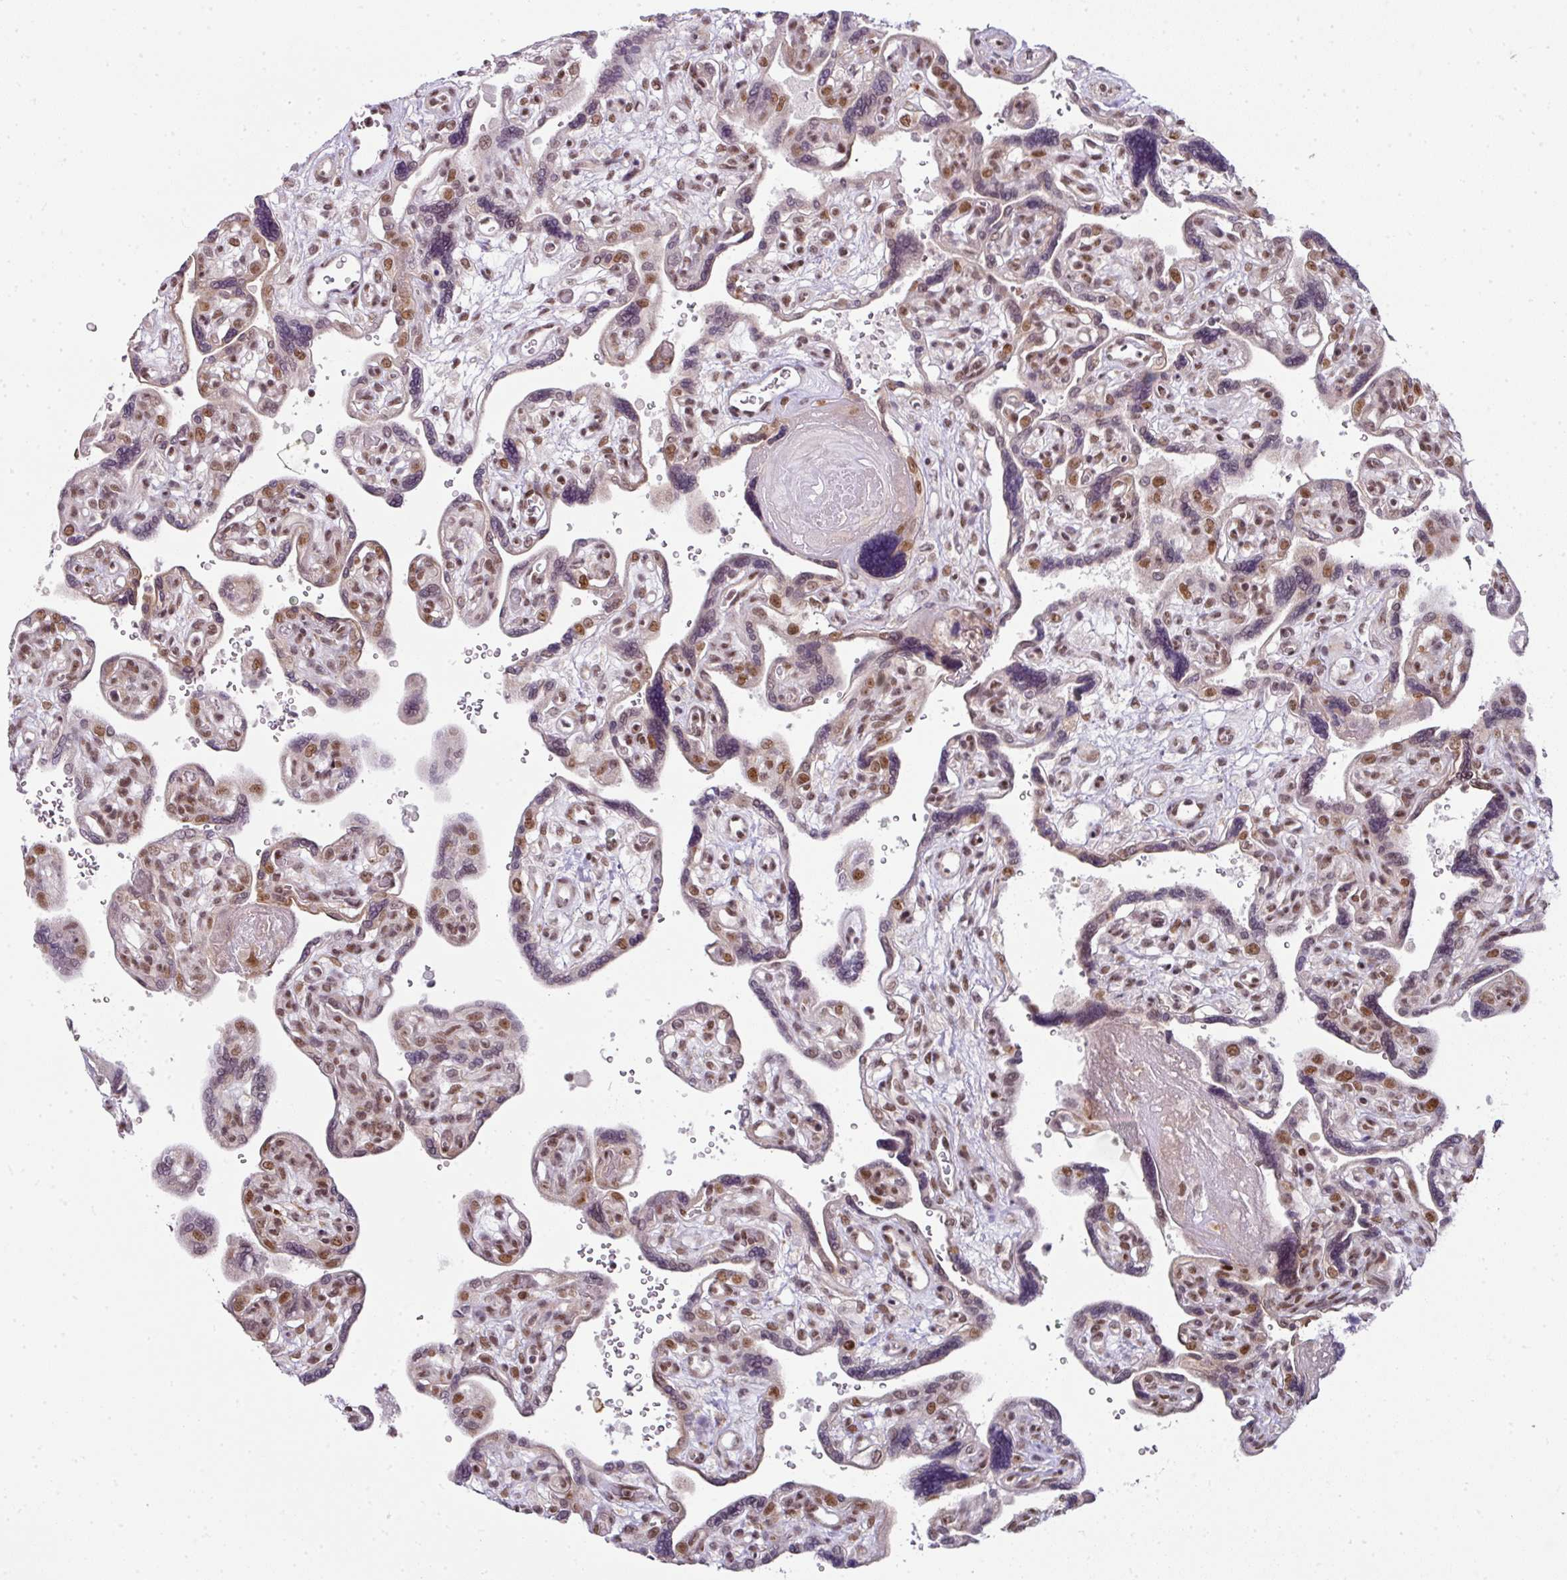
{"staining": {"intensity": "moderate", "quantity": ">75%", "location": "nuclear"}, "tissue": "placenta", "cell_type": "Decidual cells", "image_type": "normal", "snomed": [{"axis": "morphology", "description": "Normal tissue, NOS"}, {"axis": "topography", "description": "Placenta"}], "caption": "An IHC histopathology image of benign tissue is shown. Protein staining in brown highlights moderate nuclear positivity in placenta within decidual cells.", "gene": "NFYA", "patient": {"sex": "female", "age": 39}}